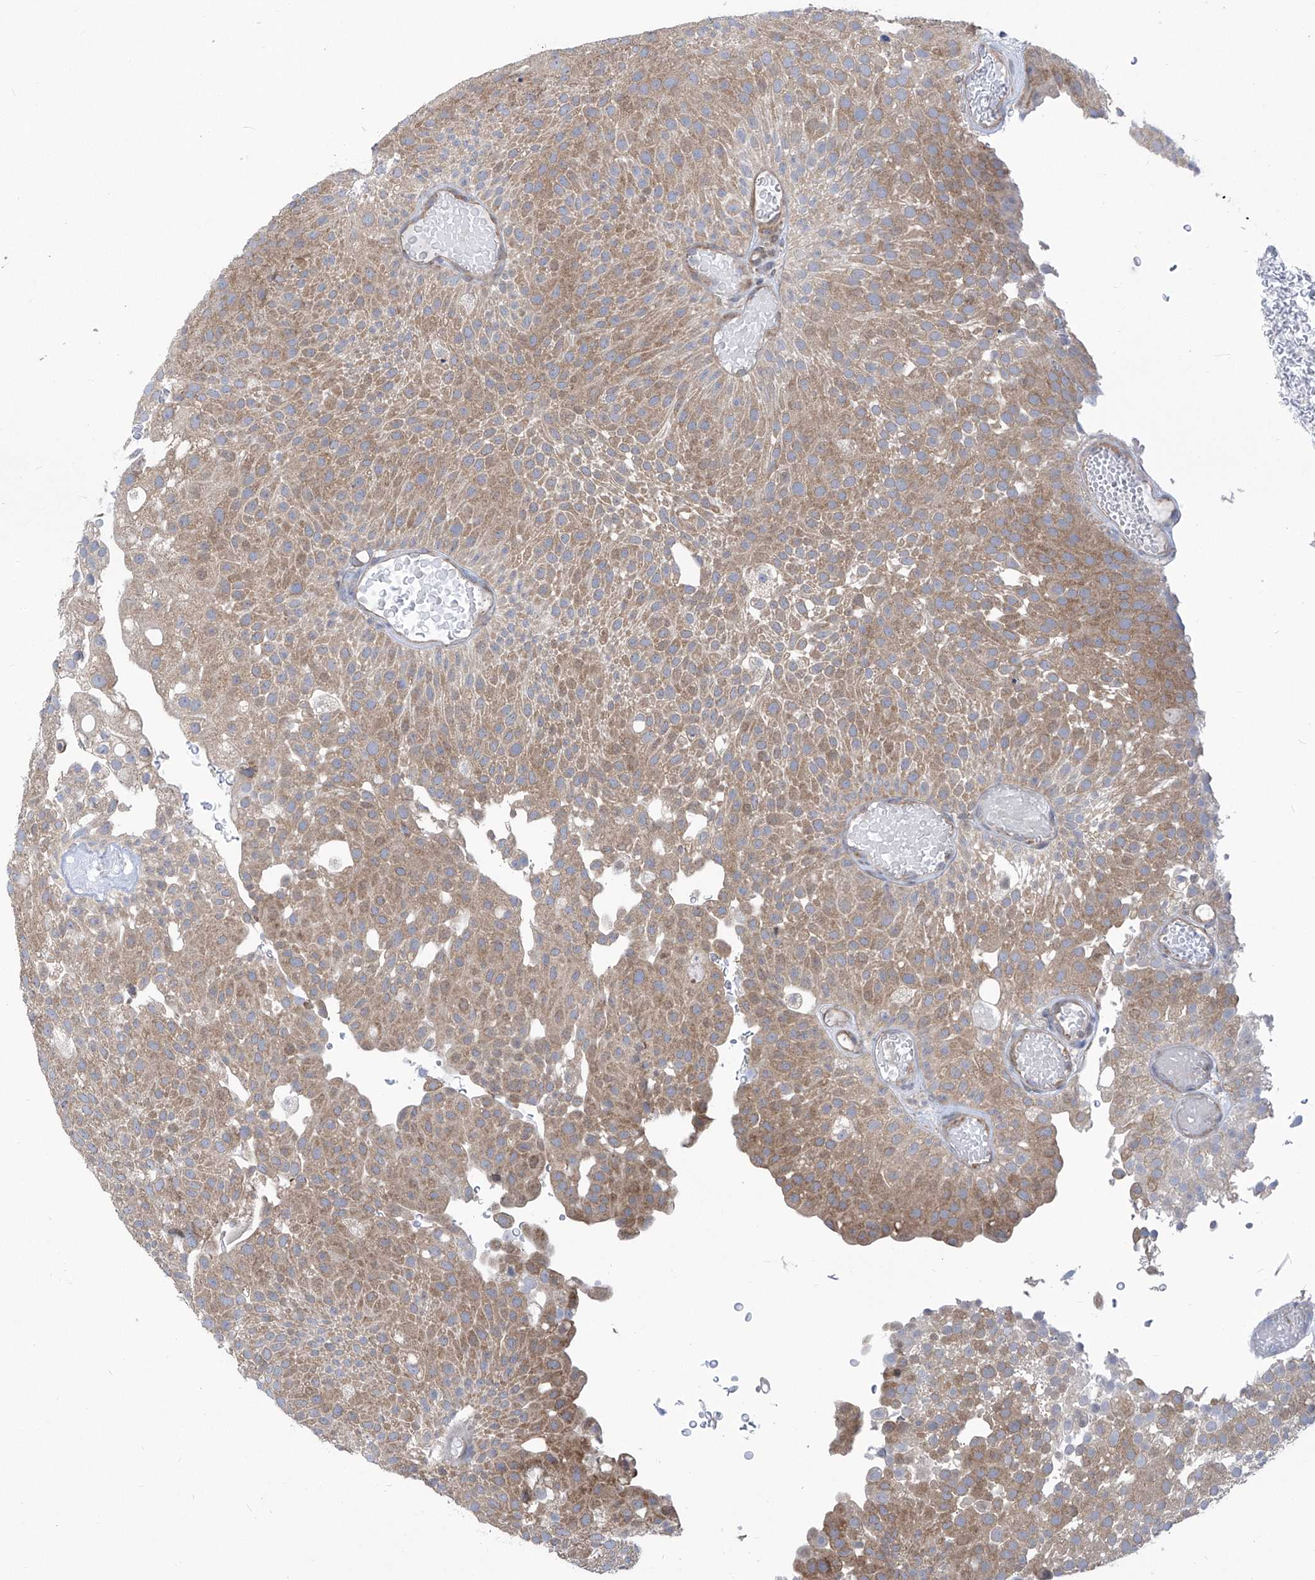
{"staining": {"intensity": "weak", "quantity": ">75%", "location": "cytoplasmic/membranous"}, "tissue": "urothelial cancer", "cell_type": "Tumor cells", "image_type": "cancer", "snomed": [{"axis": "morphology", "description": "Urothelial carcinoma, Low grade"}, {"axis": "topography", "description": "Urinary bladder"}], "caption": "Urothelial carcinoma (low-grade) stained with a protein marker shows weak staining in tumor cells.", "gene": "EIF3M", "patient": {"sex": "male", "age": 78}}